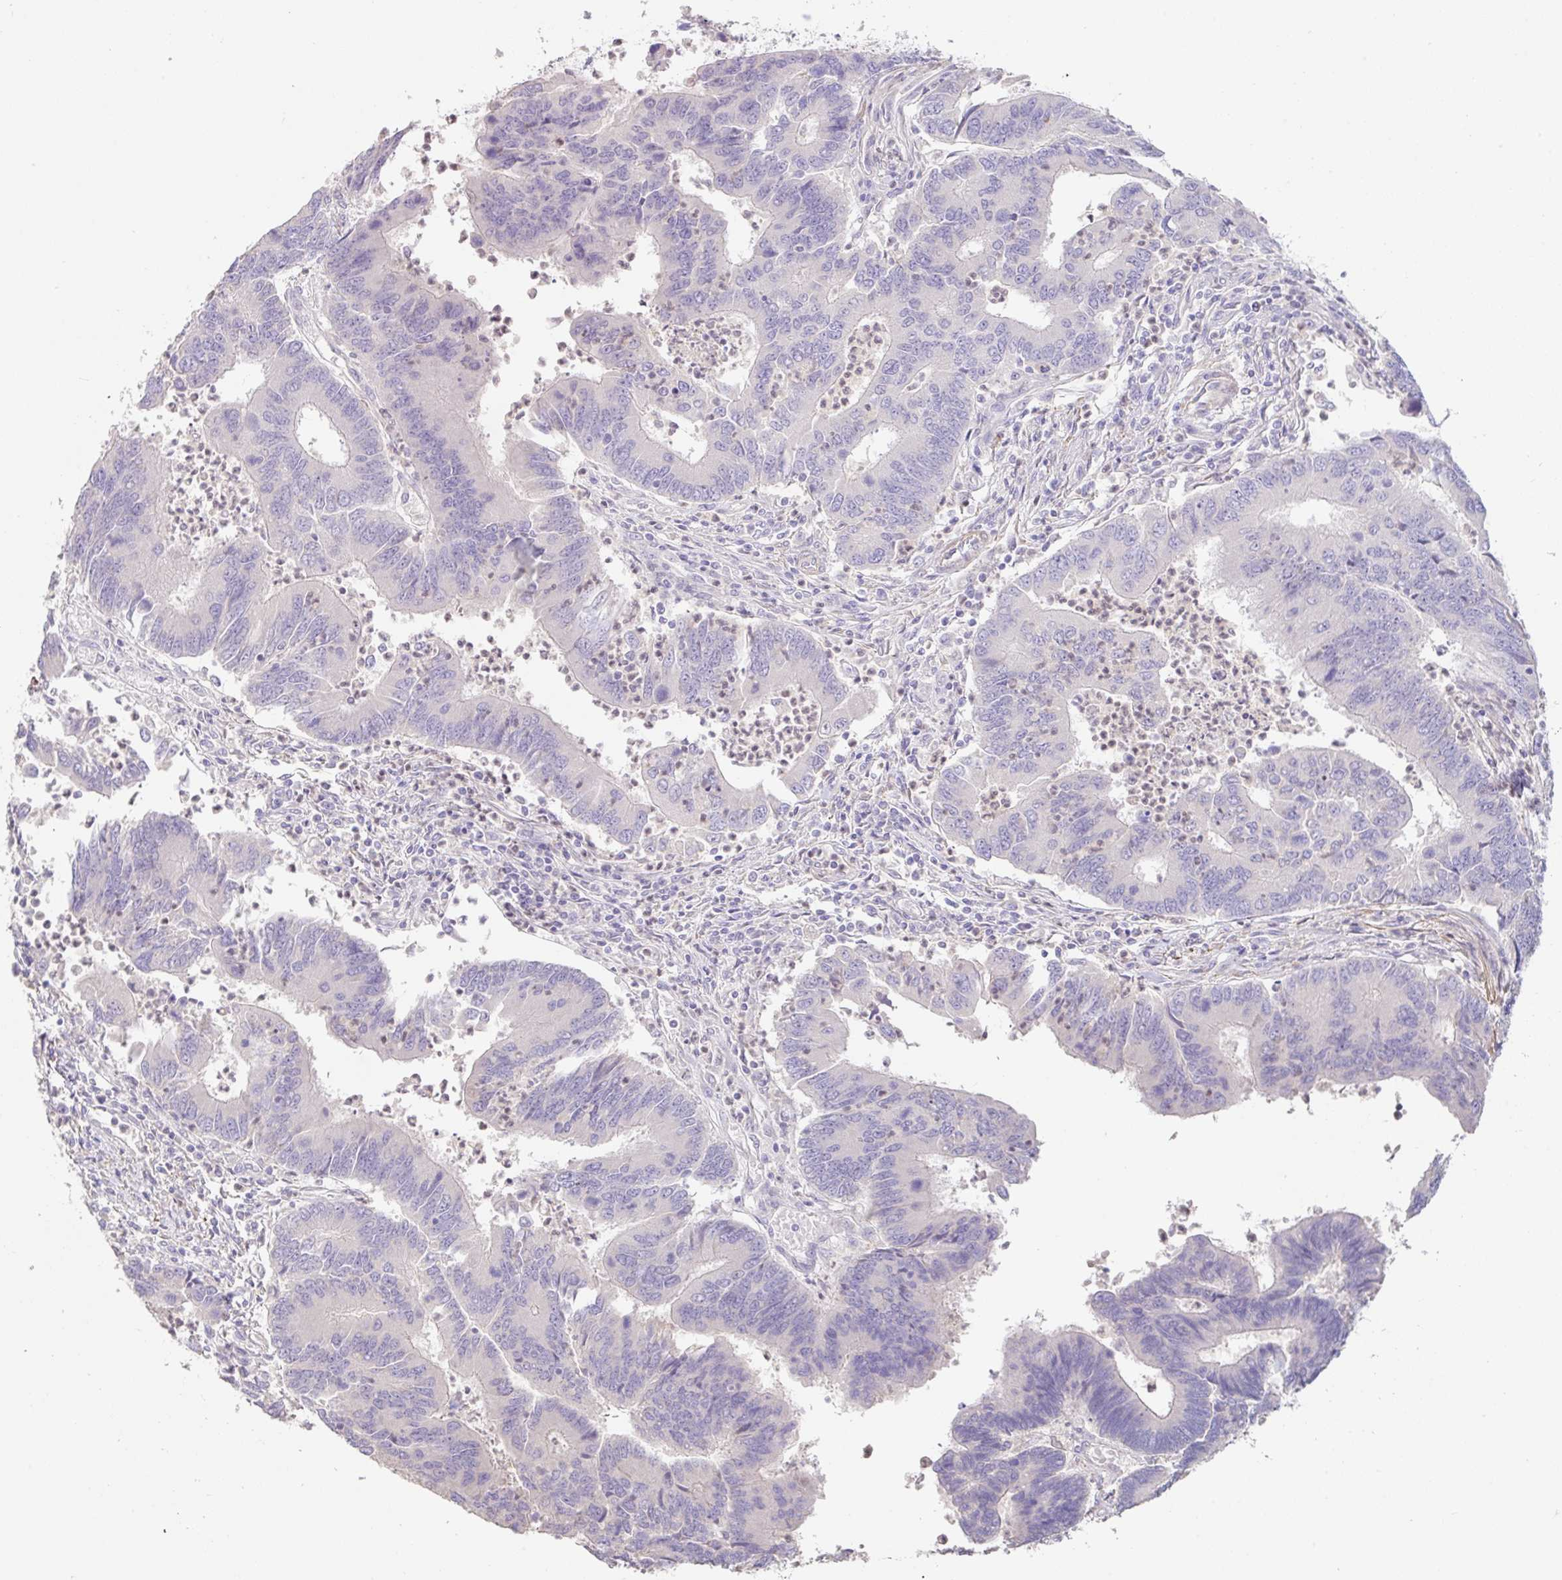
{"staining": {"intensity": "negative", "quantity": "none", "location": "none"}, "tissue": "colorectal cancer", "cell_type": "Tumor cells", "image_type": "cancer", "snomed": [{"axis": "morphology", "description": "Adenocarcinoma, NOS"}, {"axis": "topography", "description": "Colon"}], "caption": "This is an immunohistochemistry (IHC) histopathology image of human adenocarcinoma (colorectal). There is no expression in tumor cells.", "gene": "PYGM", "patient": {"sex": "female", "age": 67}}